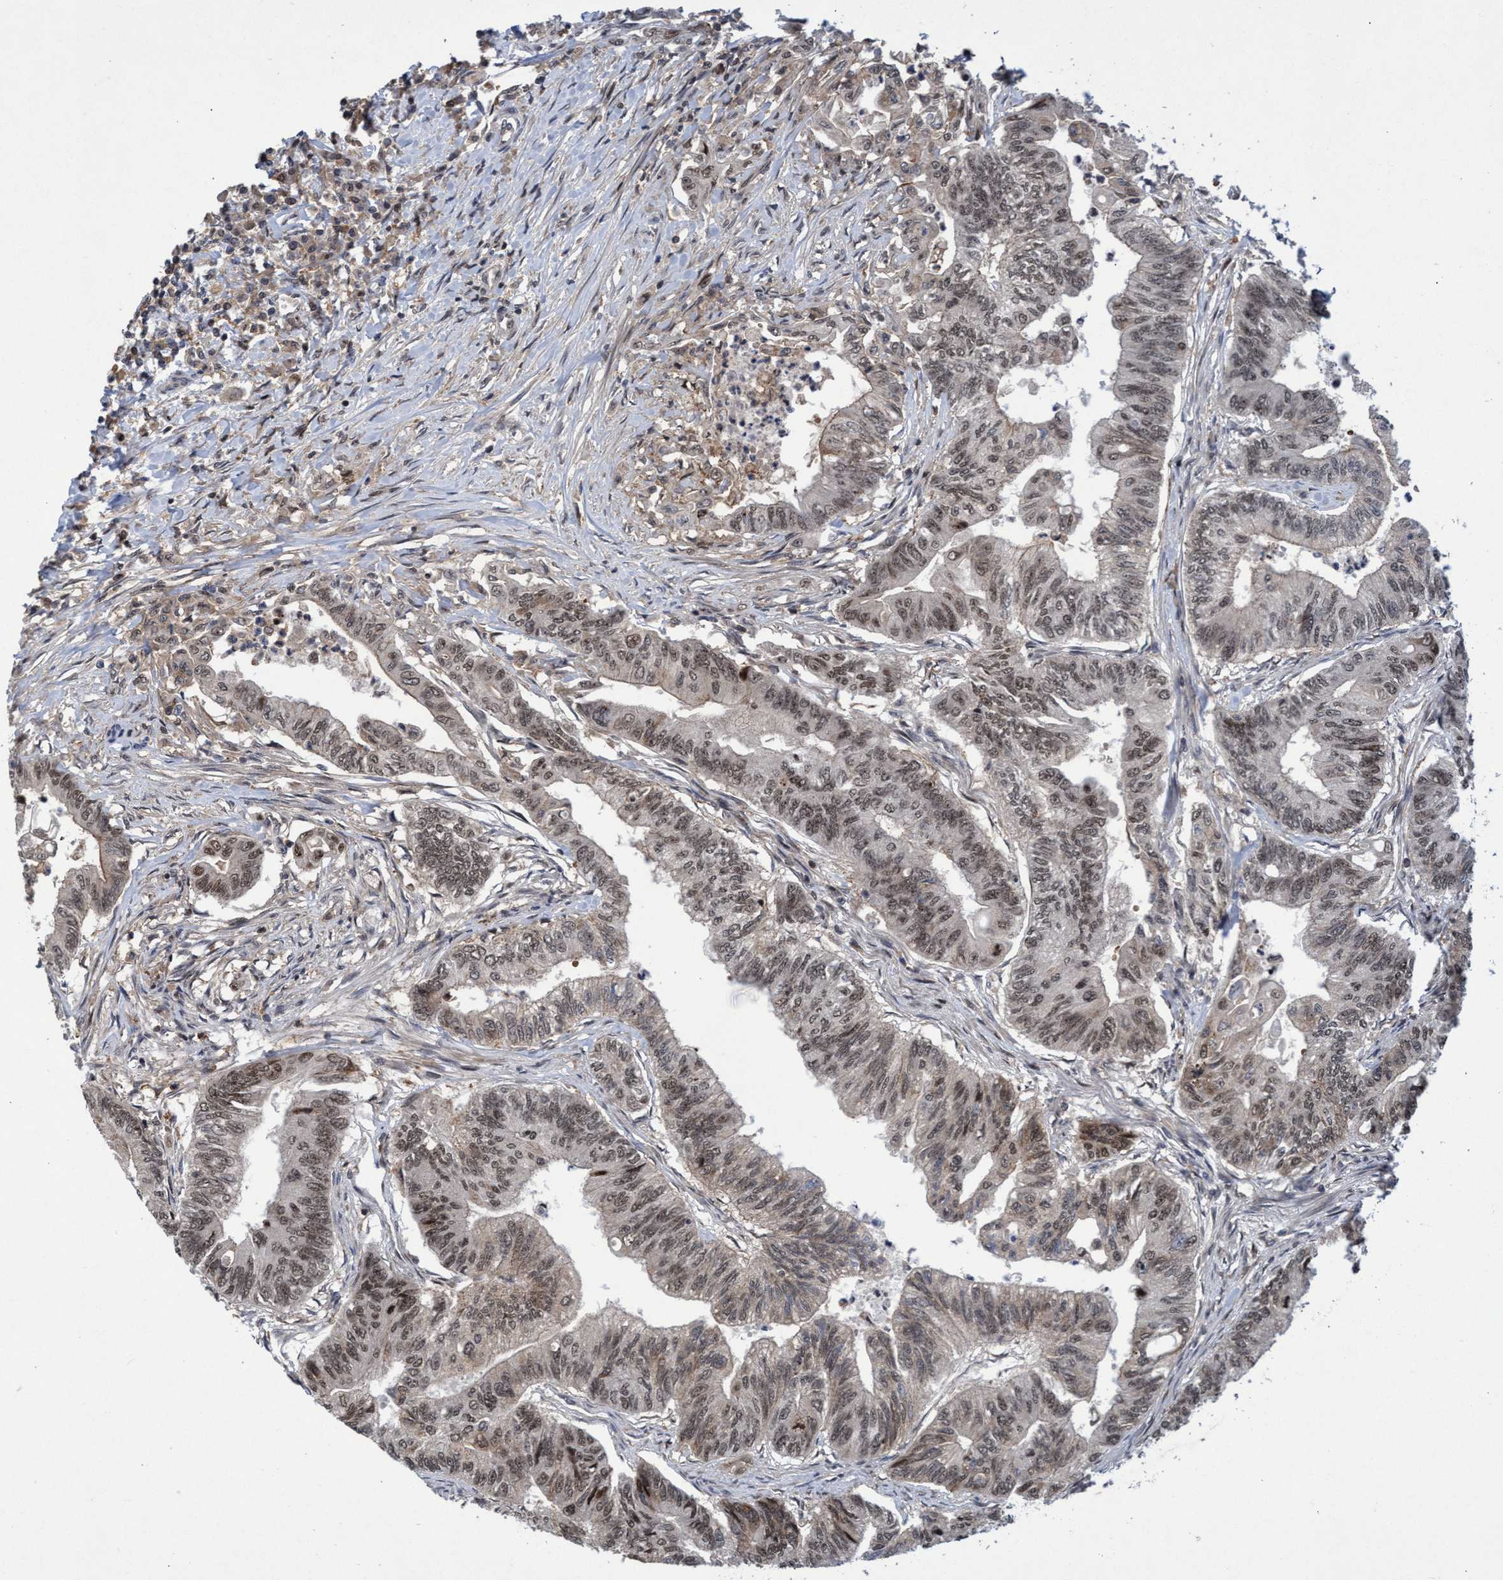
{"staining": {"intensity": "weak", "quantity": ">75%", "location": "nuclear"}, "tissue": "colorectal cancer", "cell_type": "Tumor cells", "image_type": "cancer", "snomed": [{"axis": "morphology", "description": "Adenoma, NOS"}, {"axis": "morphology", "description": "Adenocarcinoma, NOS"}, {"axis": "topography", "description": "Colon"}], "caption": "An immunohistochemistry histopathology image of tumor tissue is shown. Protein staining in brown shows weak nuclear positivity in colorectal adenocarcinoma within tumor cells. The staining is performed using DAB brown chromogen to label protein expression. The nuclei are counter-stained blue using hematoxylin.", "gene": "GTF2F1", "patient": {"sex": "male", "age": 79}}